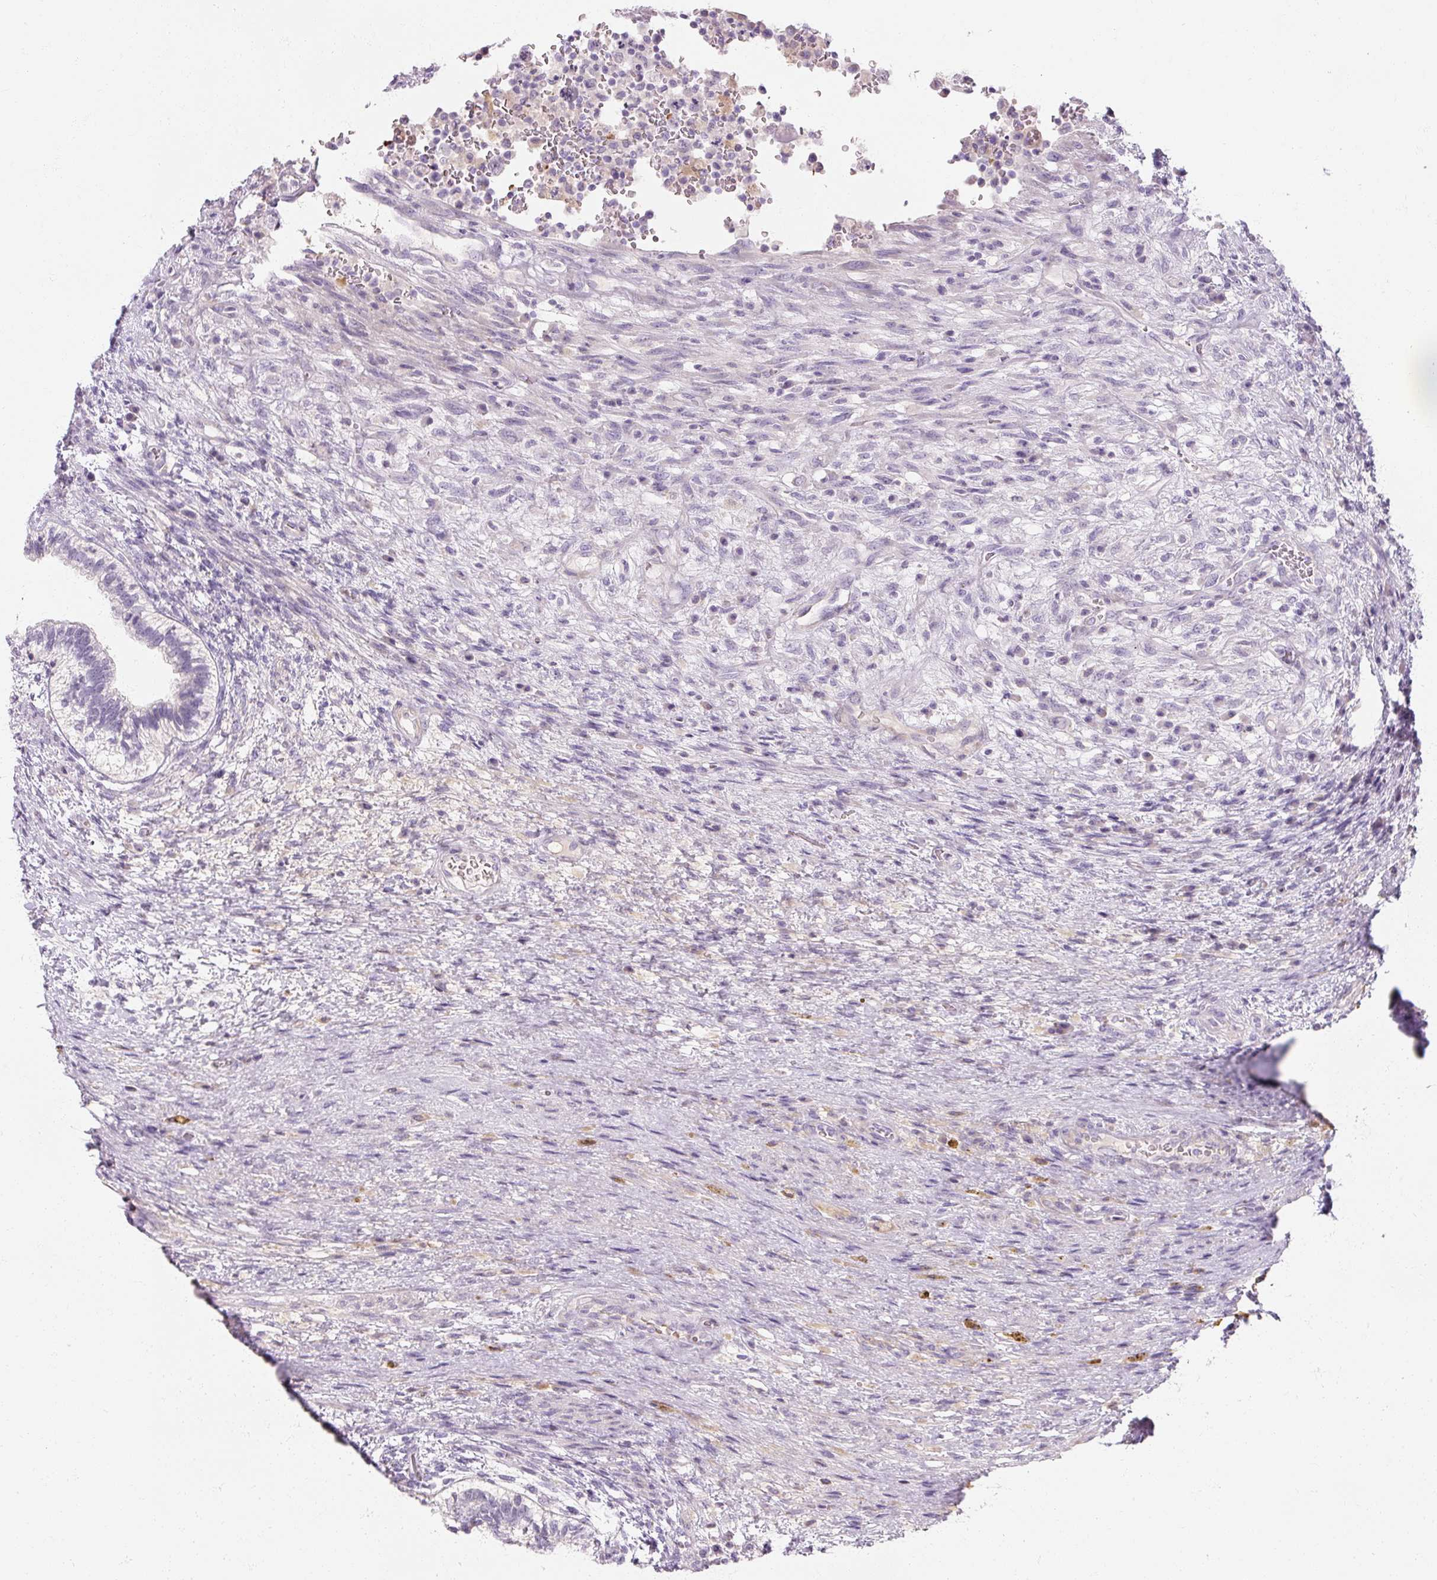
{"staining": {"intensity": "negative", "quantity": "none", "location": "none"}, "tissue": "testis cancer", "cell_type": "Tumor cells", "image_type": "cancer", "snomed": [{"axis": "morphology", "description": "Carcinoma, Embryonal, NOS"}, {"axis": "topography", "description": "Testis"}], "caption": "Immunohistochemical staining of testis embryonal carcinoma shows no significant staining in tumor cells.", "gene": "NFE2L3", "patient": {"sex": "male", "age": 26}}